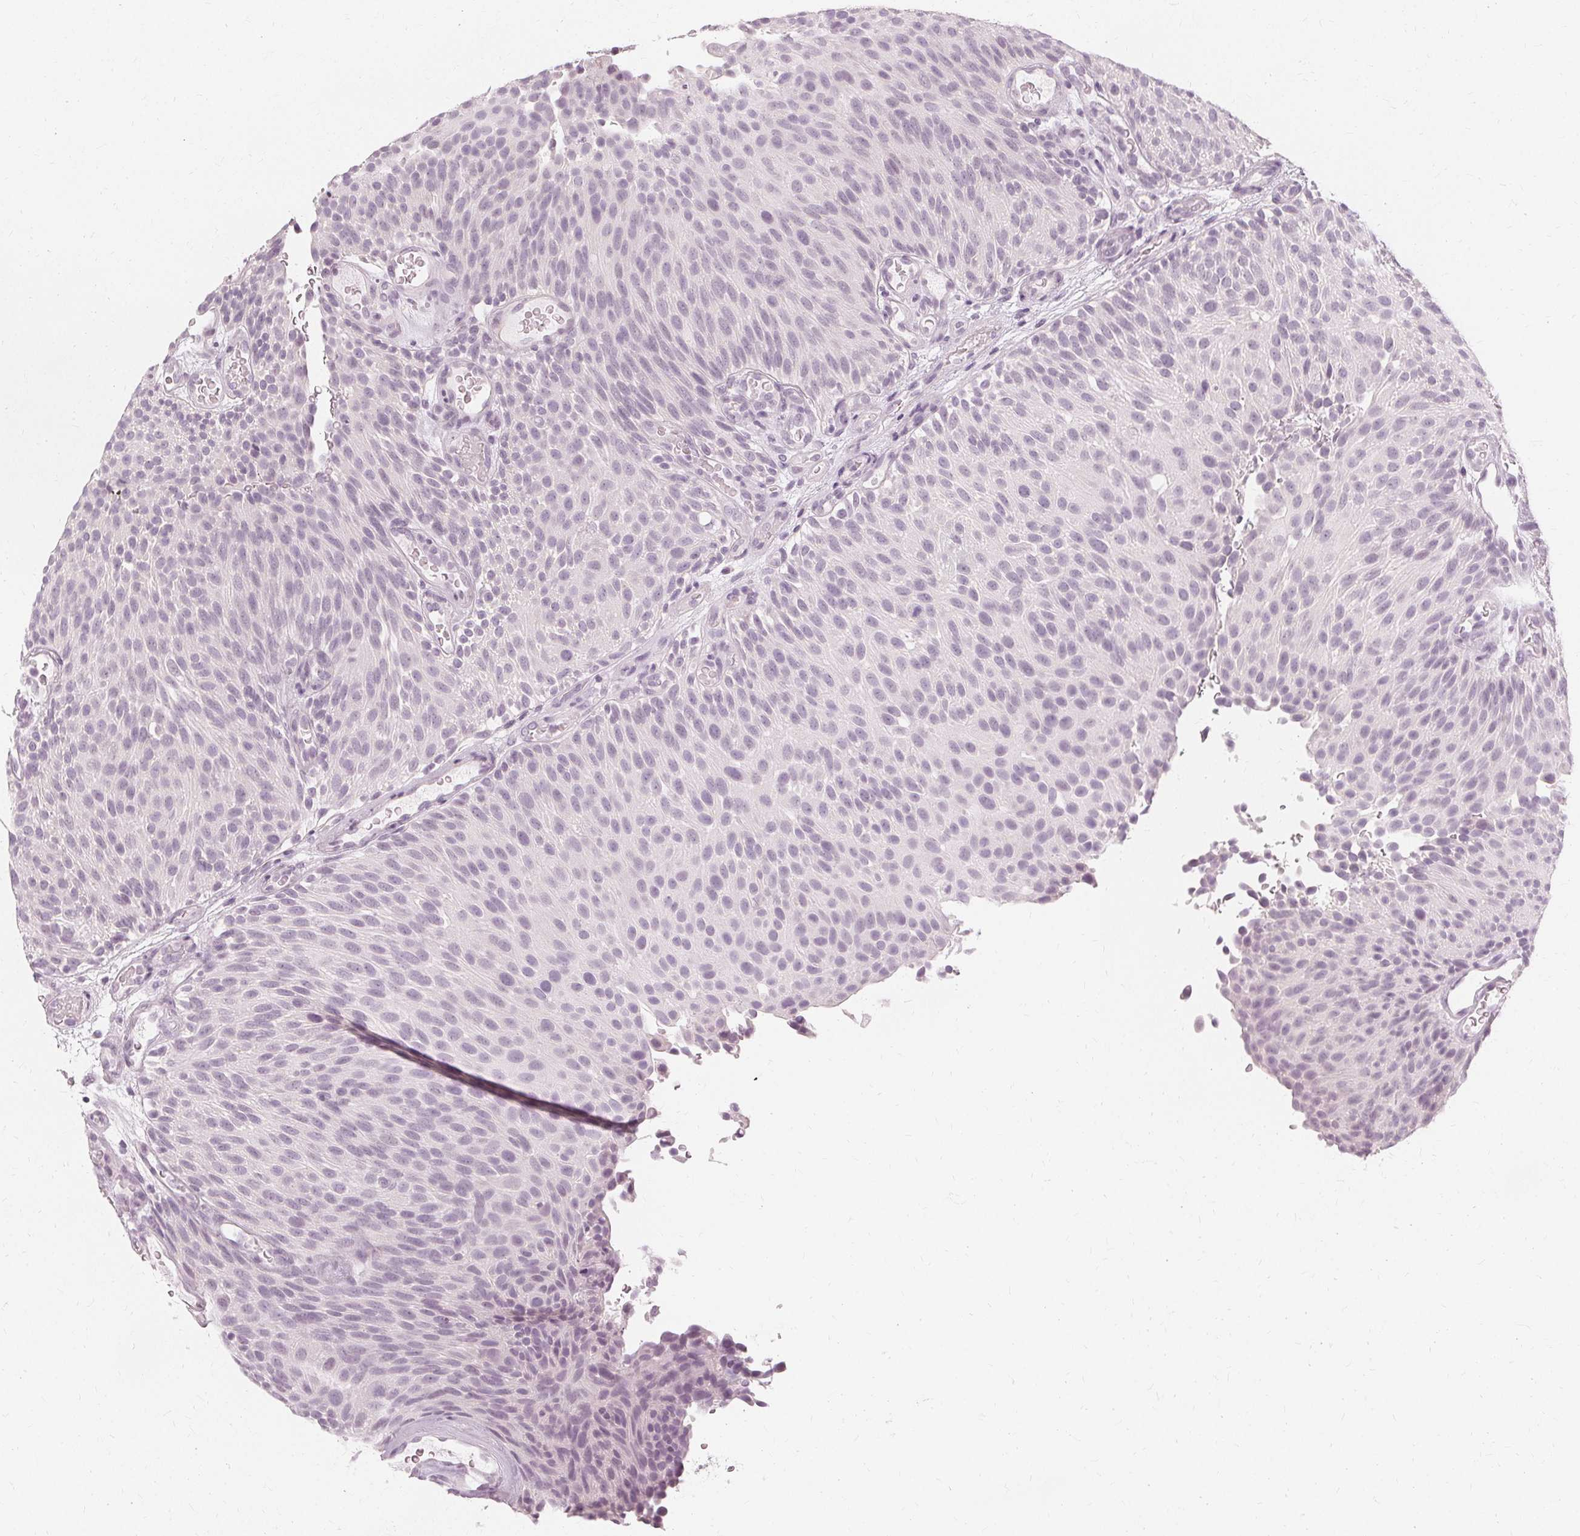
{"staining": {"intensity": "negative", "quantity": "none", "location": "none"}, "tissue": "urothelial cancer", "cell_type": "Tumor cells", "image_type": "cancer", "snomed": [{"axis": "morphology", "description": "Urothelial carcinoma, Low grade"}, {"axis": "topography", "description": "Urinary bladder"}], "caption": "Immunohistochemistry image of neoplastic tissue: human low-grade urothelial carcinoma stained with DAB (3,3'-diaminobenzidine) exhibits no significant protein positivity in tumor cells.", "gene": "NXPE1", "patient": {"sex": "male", "age": 78}}